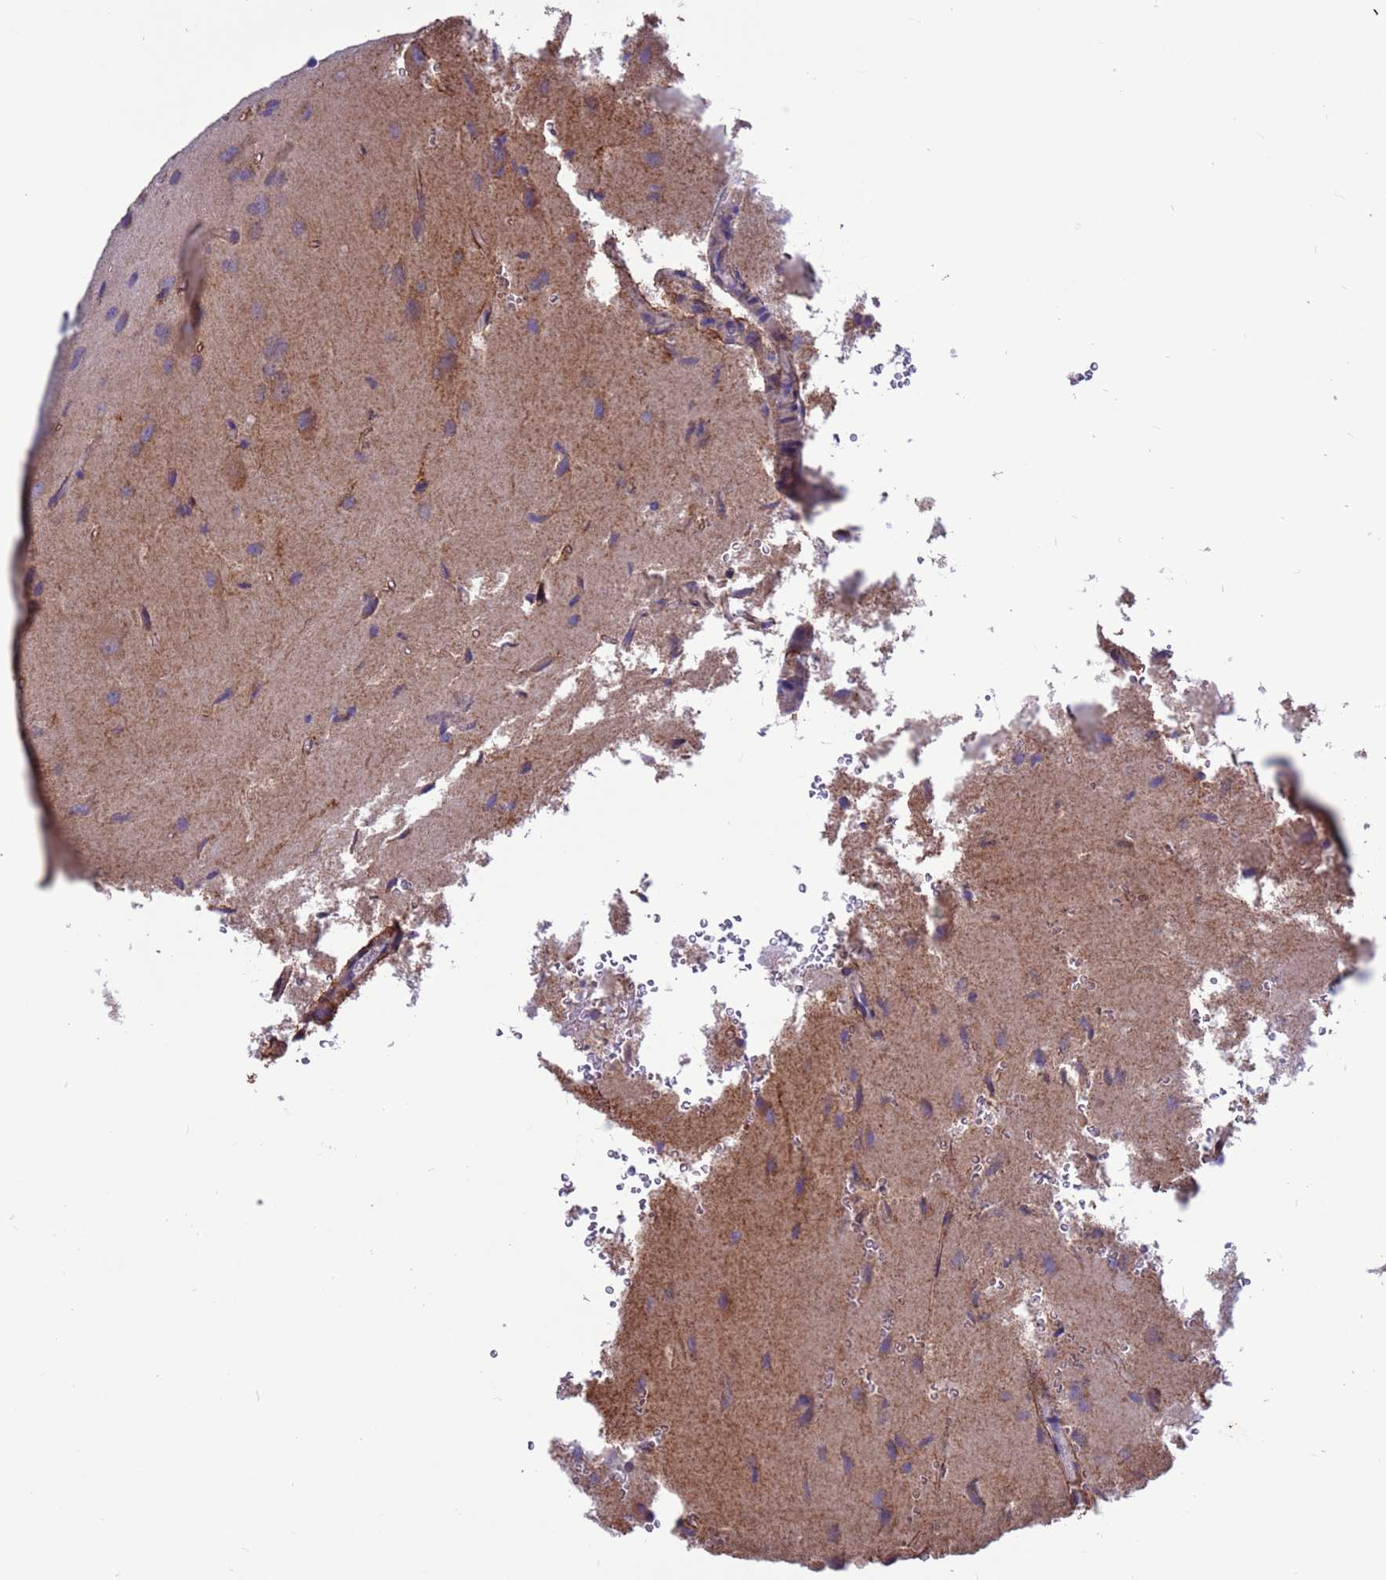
{"staining": {"intensity": "moderate", "quantity": "25%-75%", "location": "cytoplasmic/membranous"}, "tissue": "glioma", "cell_type": "Tumor cells", "image_type": "cancer", "snomed": [{"axis": "morphology", "description": "Glioma, malignant, High grade"}, {"axis": "topography", "description": "Brain"}], "caption": "Protein staining of glioma tissue shows moderate cytoplasmic/membranous expression in approximately 25%-75% of tumor cells.", "gene": "ZC3HAV1", "patient": {"sex": "female", "age": 50}}